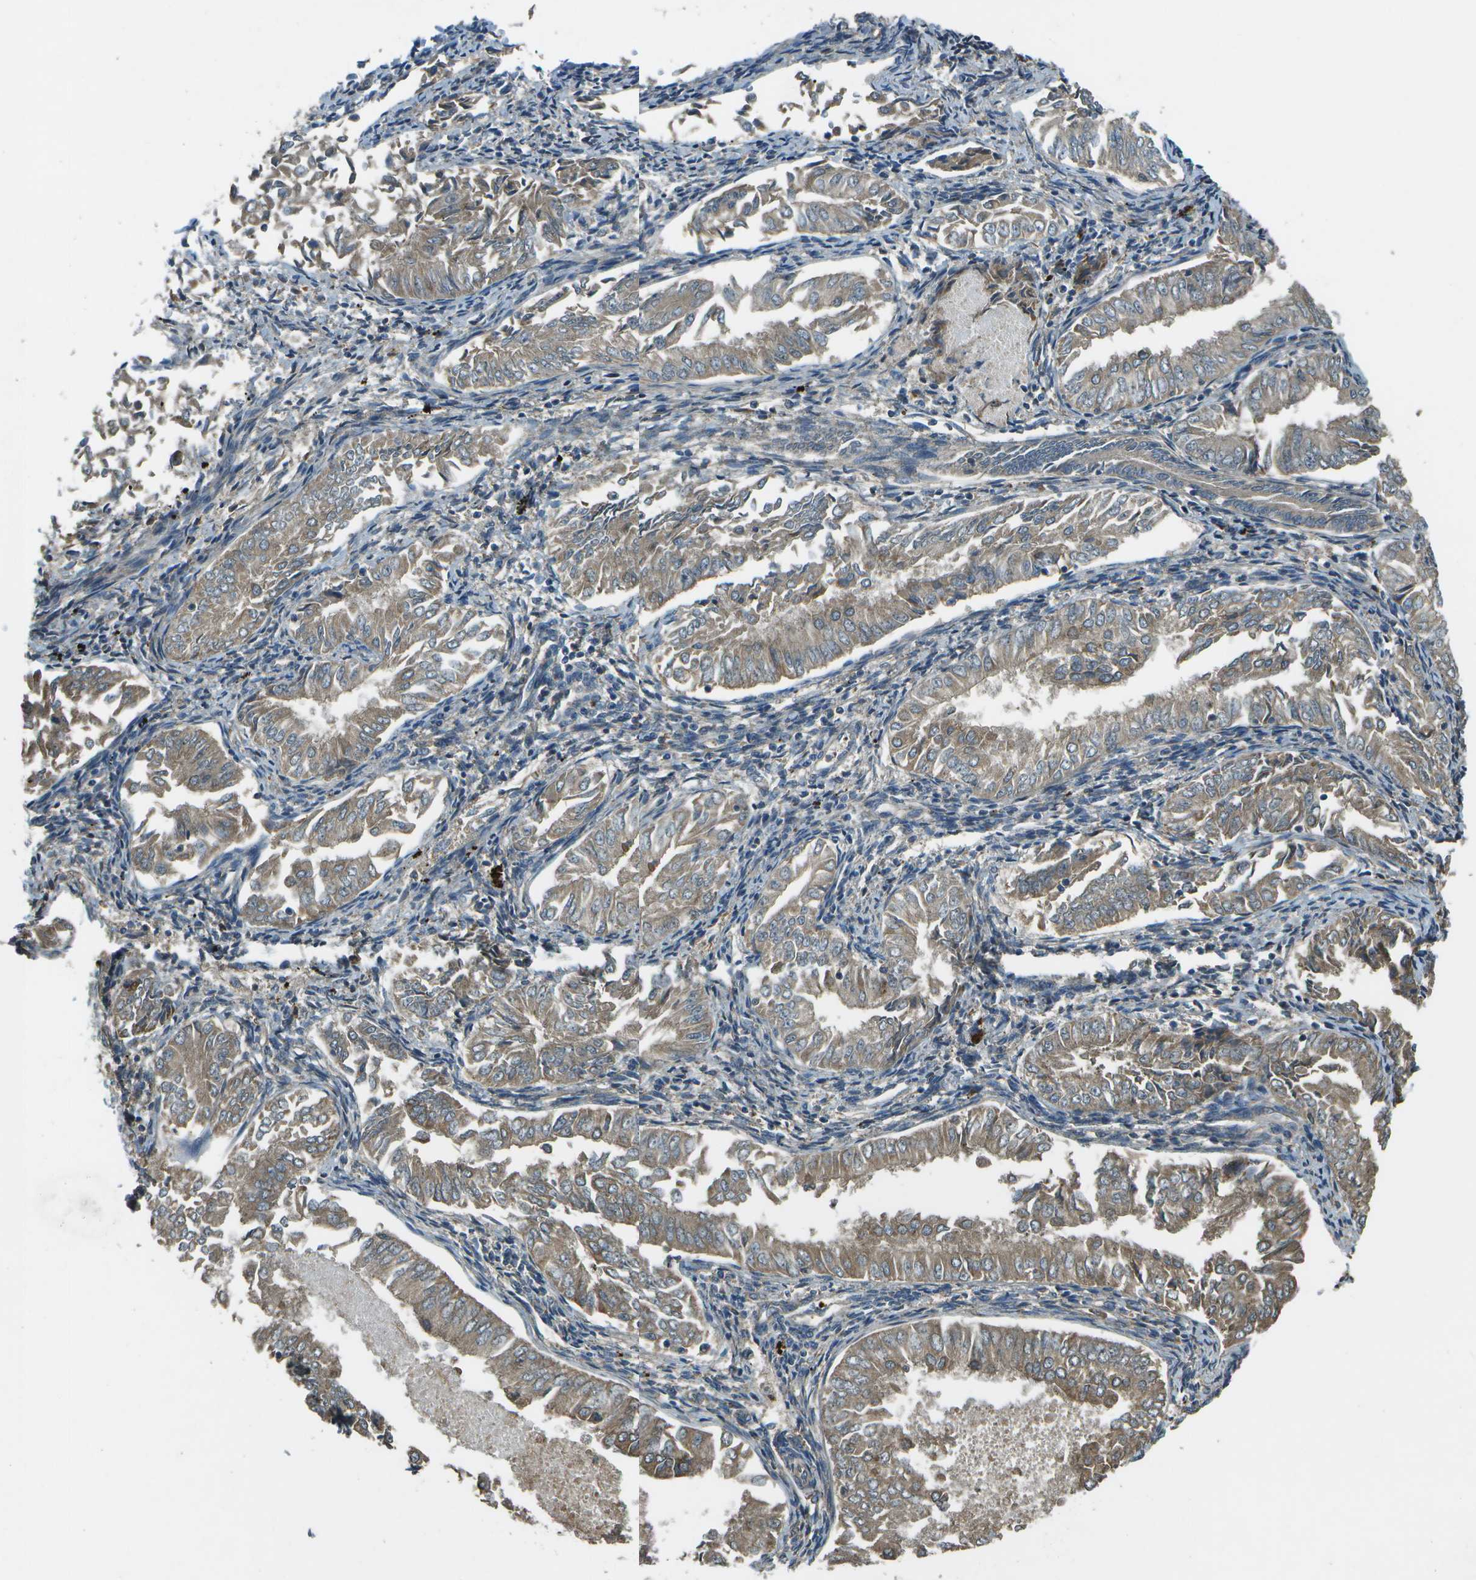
{"staining": {"intensity": "moderate", "quantity": ">75%", "location": "cytoplasmic/membranous"}, "tissue": "endometrial cancer", "cell_type": "Tumor cells", "image_type": "cancer", "snomed": [{"axis": "morphology", "description": "Adenocarcinoma, NOS"}, {"axis": "topography", "description": "Endometrium"}], "caption": "Human endometrial cancer stained with a brown dye reveals moderate cytoplasmic/membranous positive staining in approximately >75% of tumor cells.", "gene": "PXYLP1", "patient": {"sex": "female", "age": 53}}